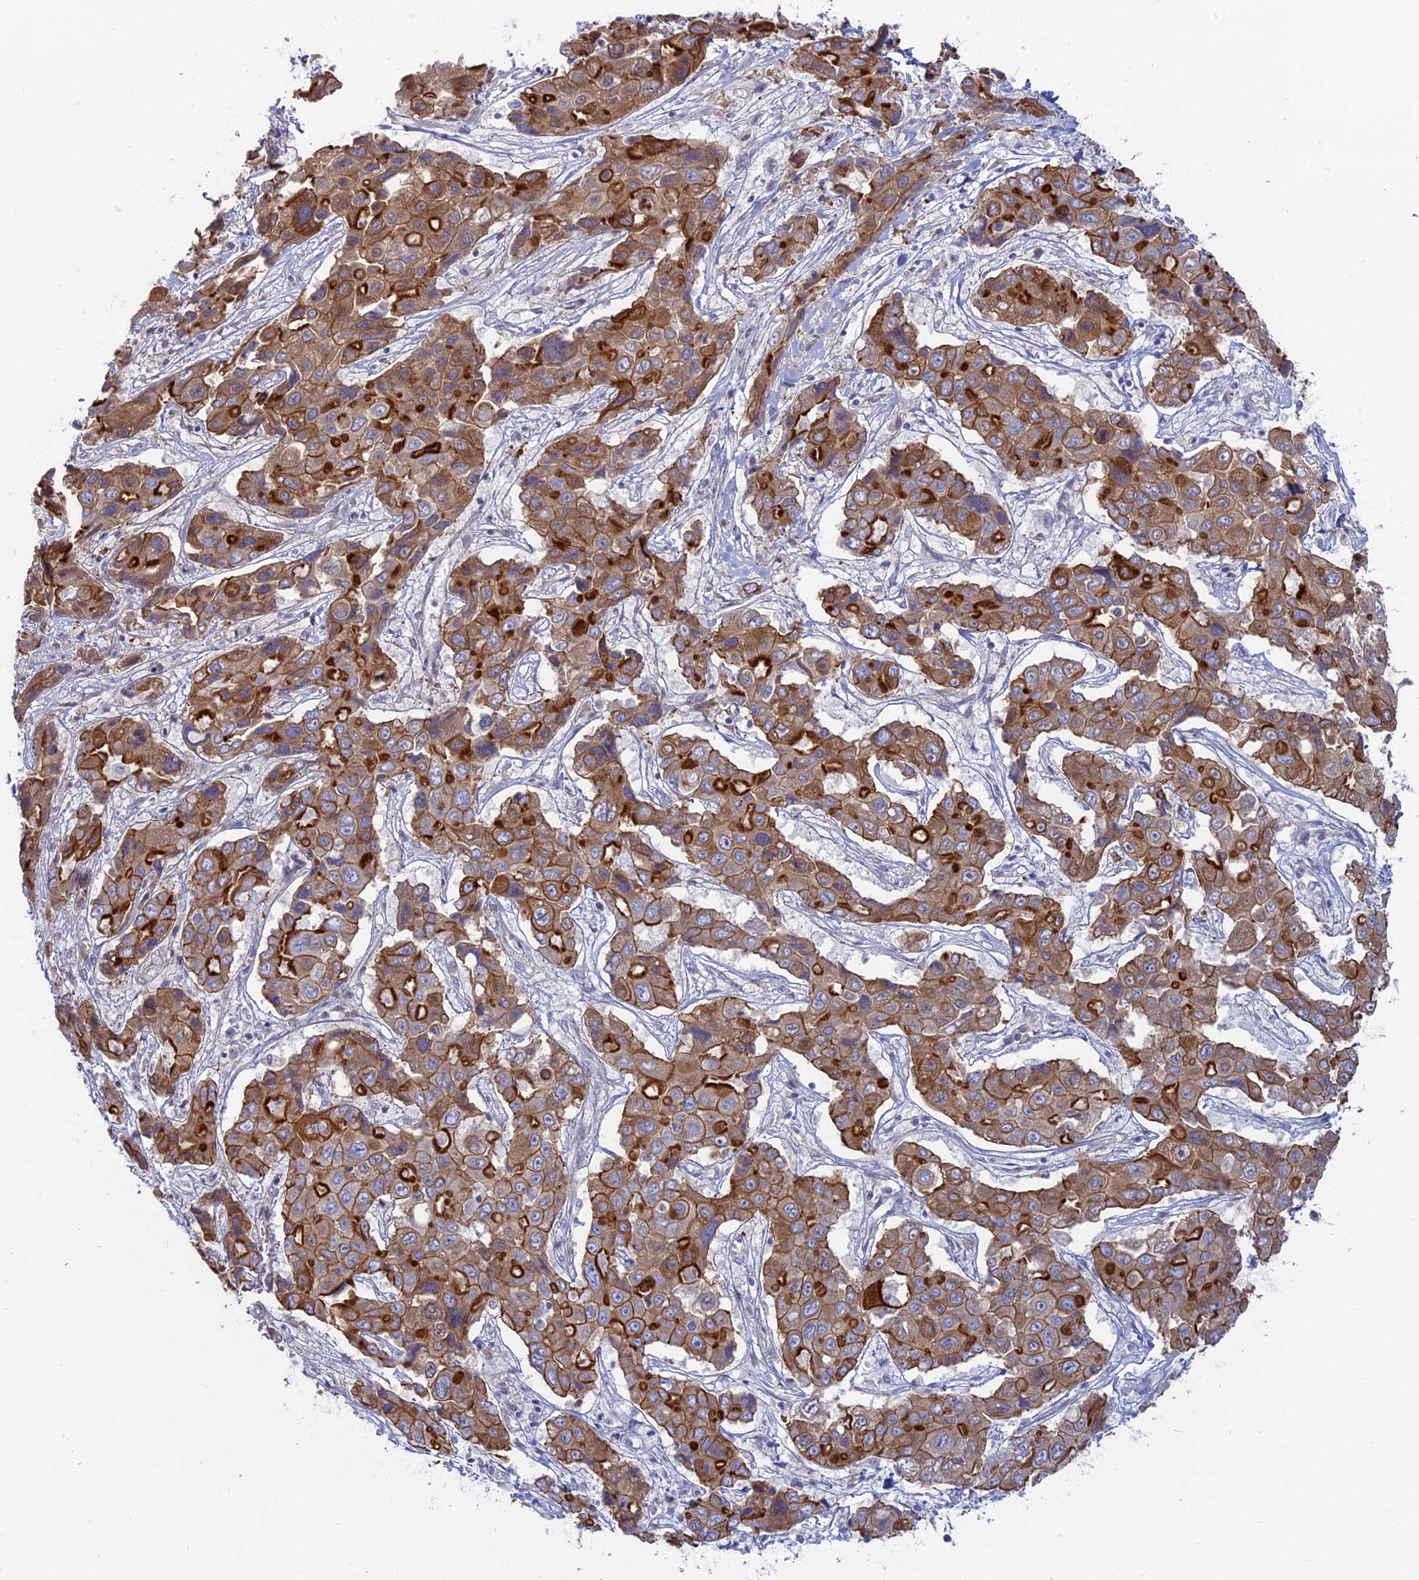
{"staining": {"intensity": "strong", "quantity": ">75%", "location": "cytoplasmic/membranous"}, "tissue": "liver cancer", "cell_type": "Tumor cells", "image_type": "cancer", "snomed": [{"axis": "morphology", "description": "Cholangiocarcinoma"}, {"axis": "topography", "description": "Liver"}], "caption": "The image demonstrates immunohistochemical staining of liver cancer. There is strong cytoplasmic/membranous staining is present in approximately >75% of tumor cells. The staining was performed using DAB to visualize the protein expression in brown, while the nuclei were stained in blue with hematoxylin (Magnification: 20x).", "gene": "MYO5B", "patient": {"sex": "male", "age": 67}}